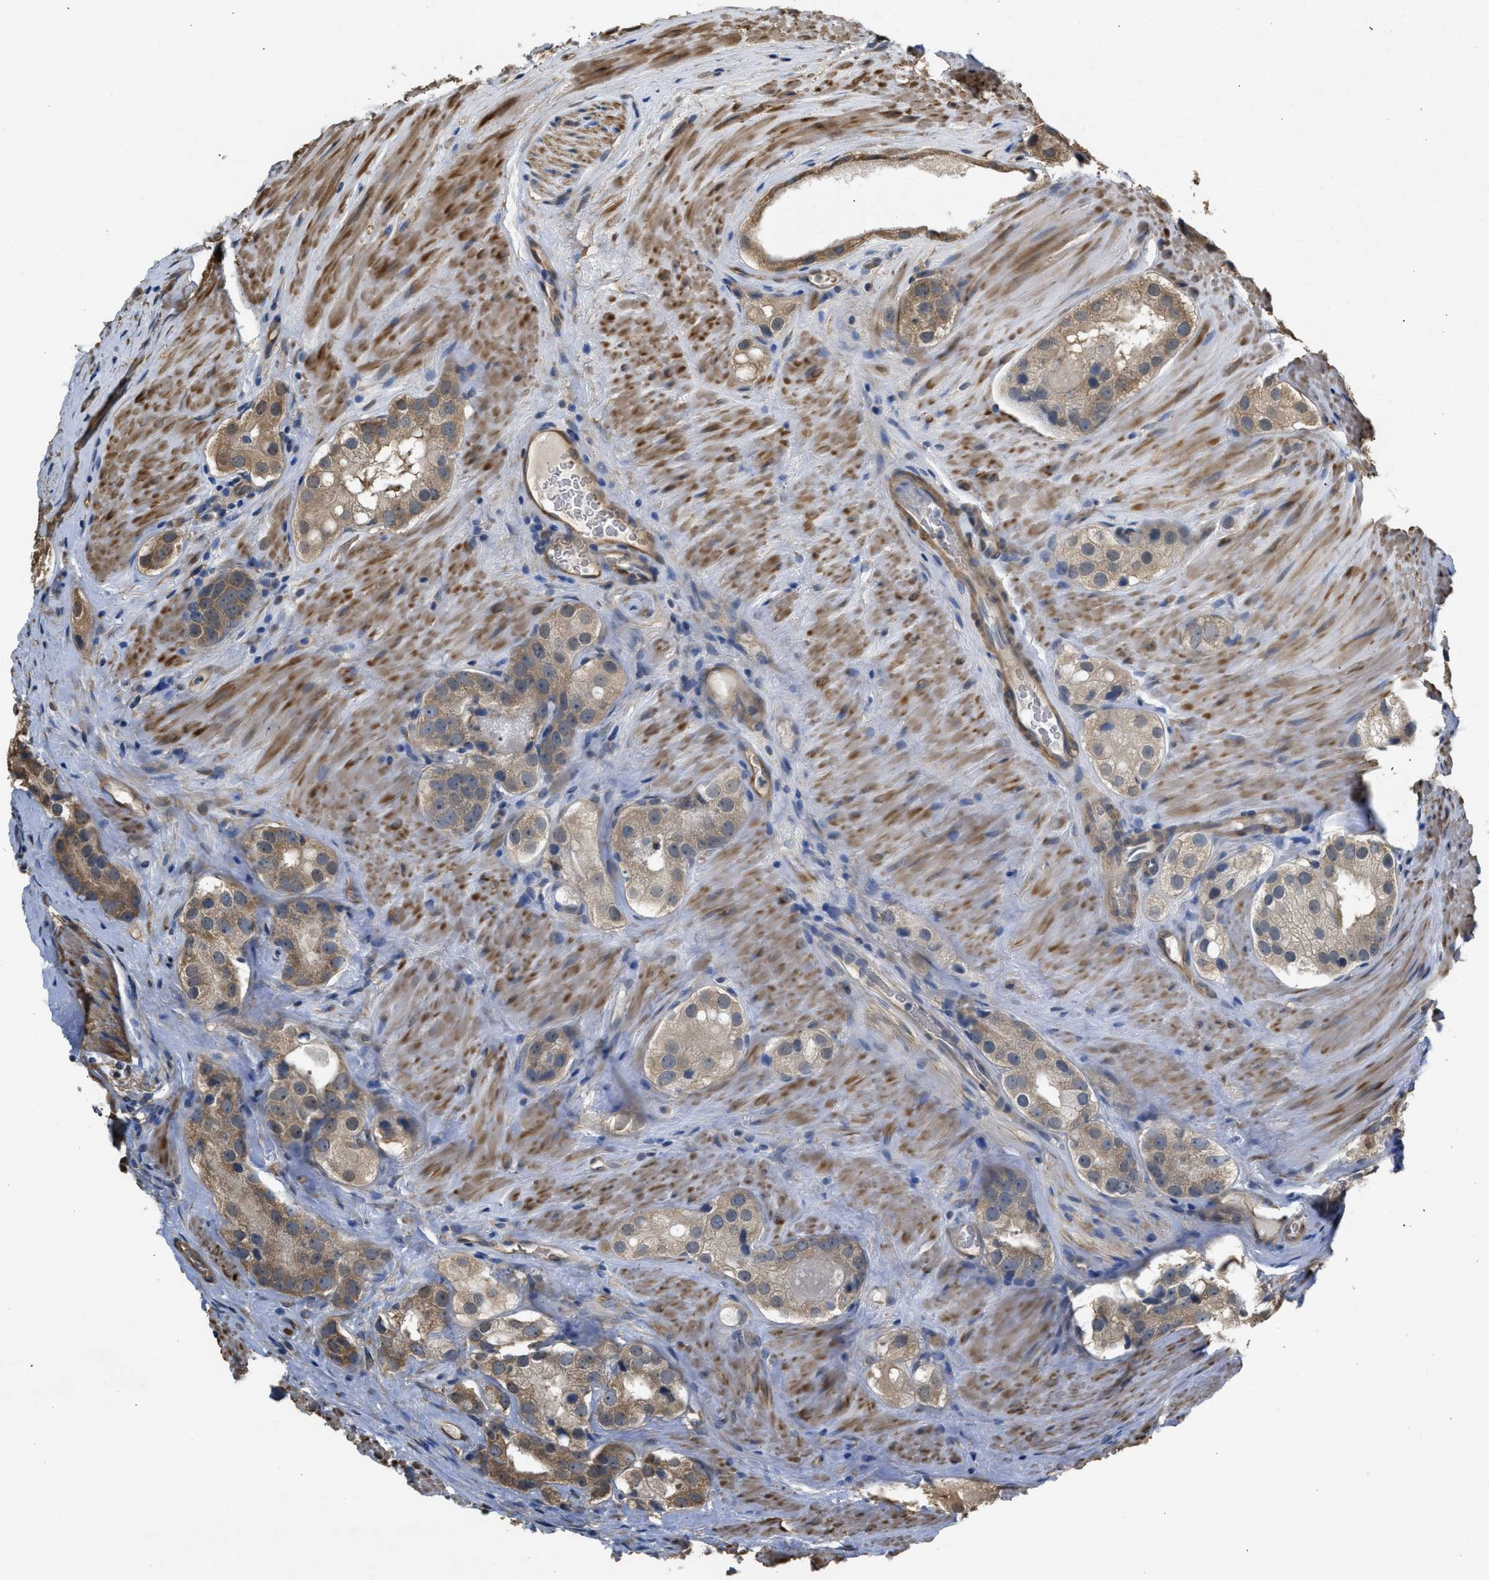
{"staining": {"intensity": "weak", "quantity": ">75%", "location": "cytoplasmic/membranous"}, "tissue": "prostate cancer", "cell_type": "Tumor cells", "image_type": "cancer", "snomed": [{"axis": "morphology", "description": "Adenocarcinoma, High grade"}, {"axis": "topography", "description": "Prostate"}], "caption": "A brown stain highlights weak cytoplasmic/membranous positivity of a protein in prostate adenocarcinoma (high-grade) tumor cells.", "gene": "BAG3", "patient": {"sex": "male", "age": 63}}